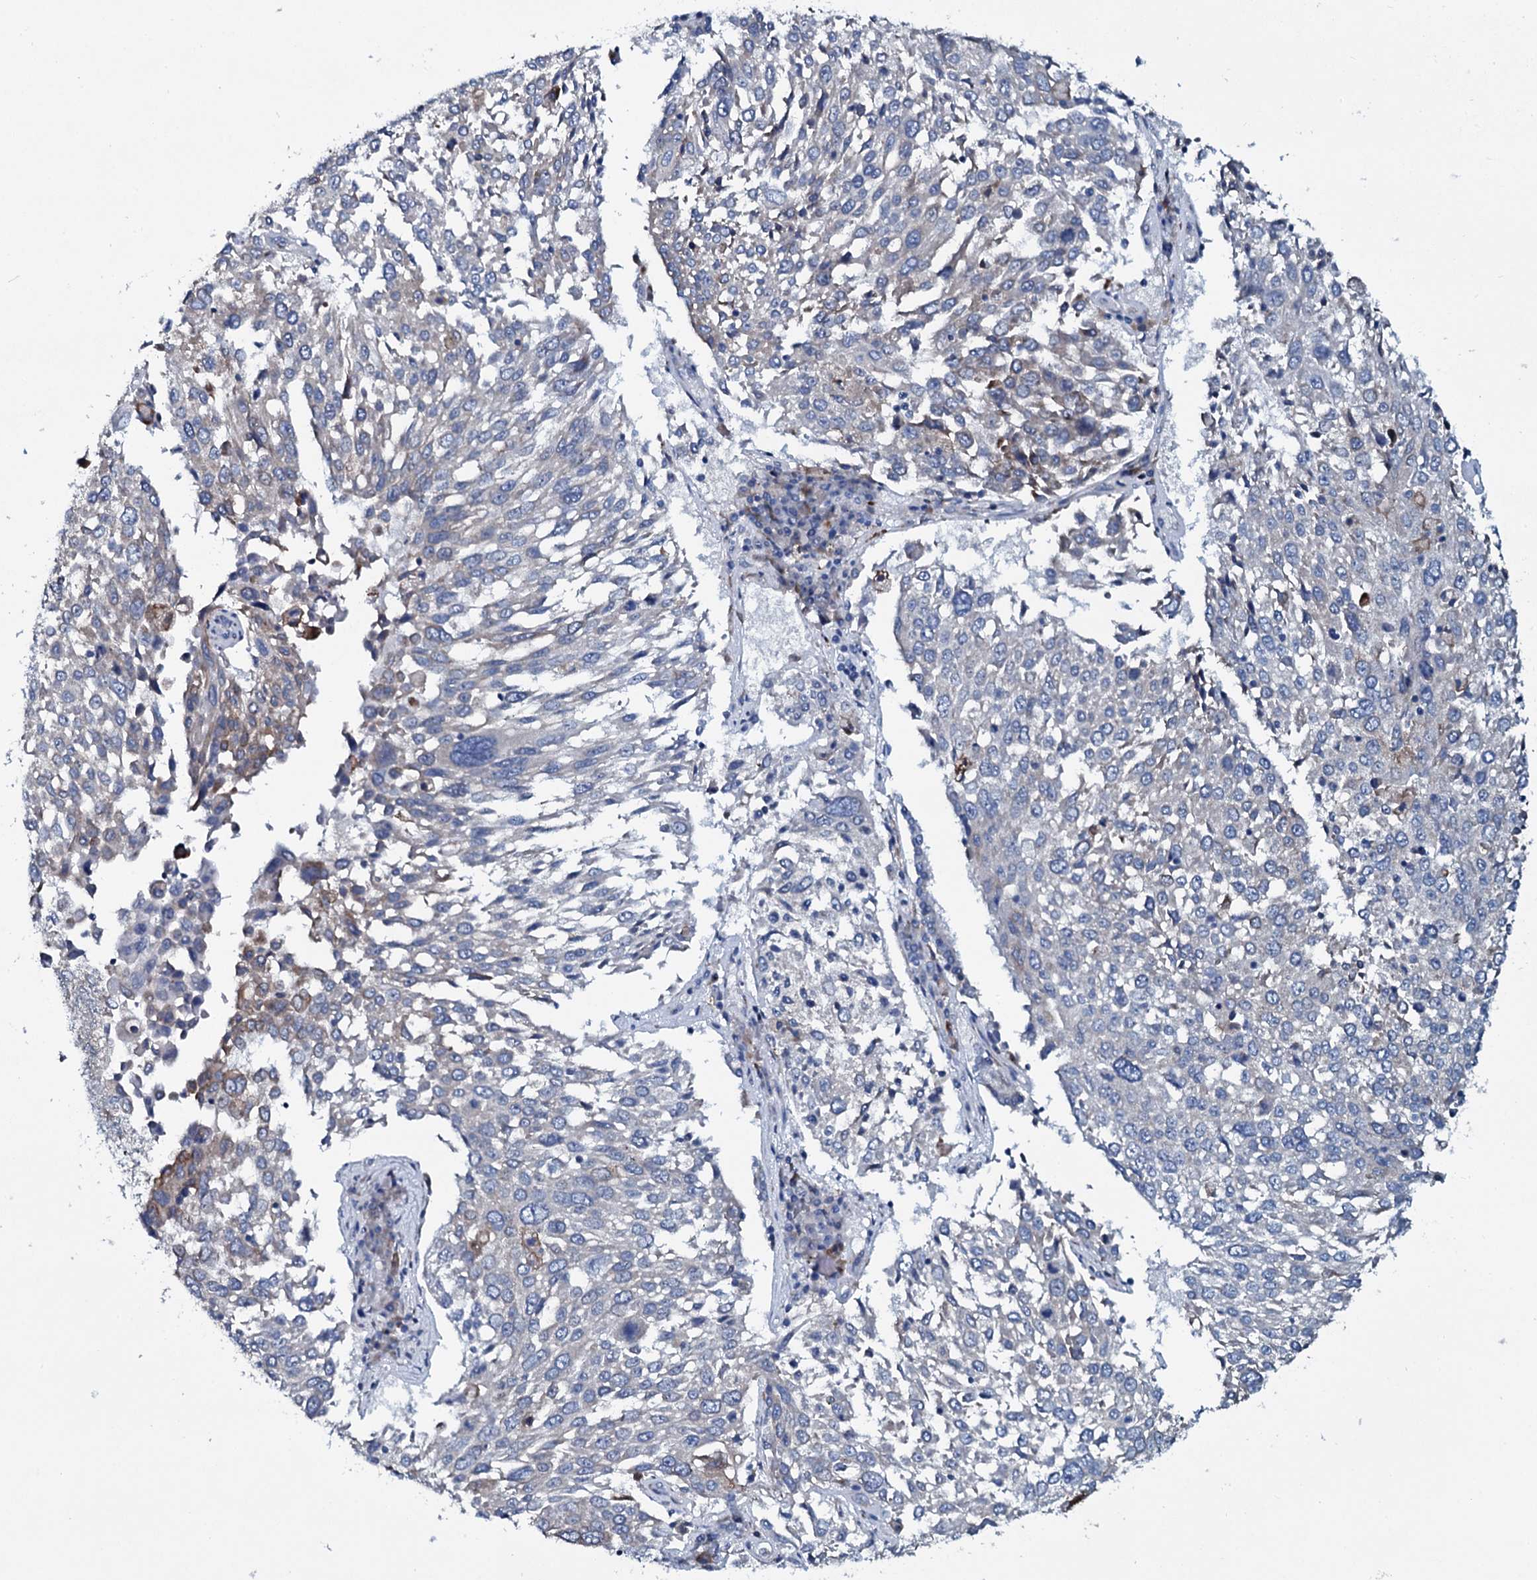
{"staining": {"intensity": "weak", "quantity": "<25%", "location": "cytoplasmic/membranous"}, "tissue": "lung cancer", "cell_type": "Tumor cells", "image_type": "cancer", "snomed": [{"axis": "morphology", "description": "Squamous cell carcinoma, NOS"}, {"axis": "topography", "description": "Lung"}], "caption": "Lung cancer (squamous cell carcinoma) stained for a protein using immunohistochemistry (IHC) reveals no positivity tumor cells.", "gene": "TPGS2", "patient": {"sex": "male", "age": 65}}